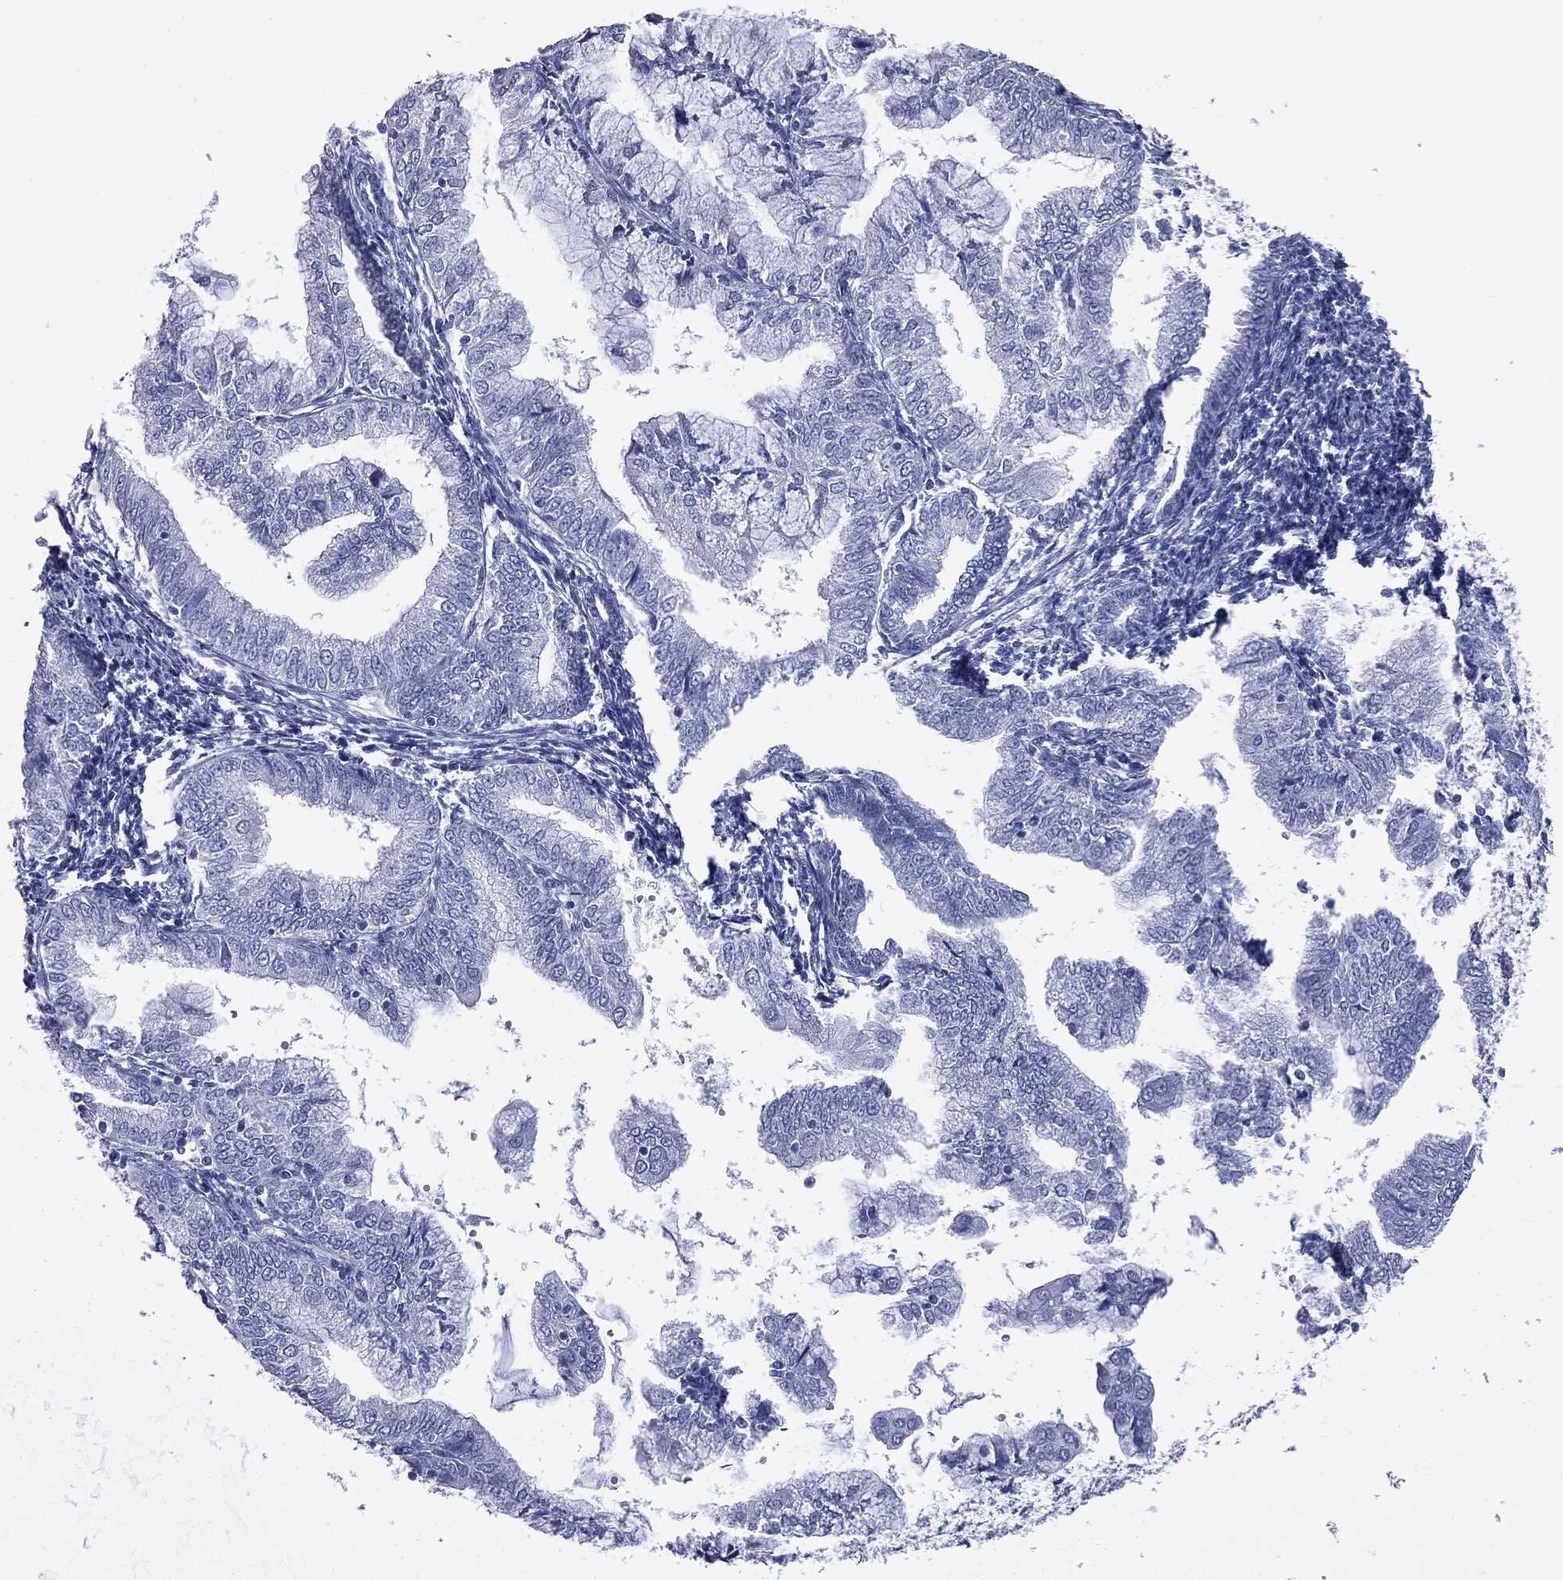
{"staining": {"intensity": "negative", "quantity": "none", "location": "none"}, "tissue": "endometrial cancer", "cell_type": "Tumor cells", "image_type": "cancer", "snomed": [{"axis": "morphology", "description": "Adenocarcinoma, NOS"}, {"axis": "topography", "description": "Endometrium"}], "caption": "Immunohistochemistry (IHC) image of endometrial adenocarcinoma stained for a protein (brown), which displays no positivity in tumor cells.", "gene": "ATP2A1", "patient": {"sex": "female", "age": 56}}